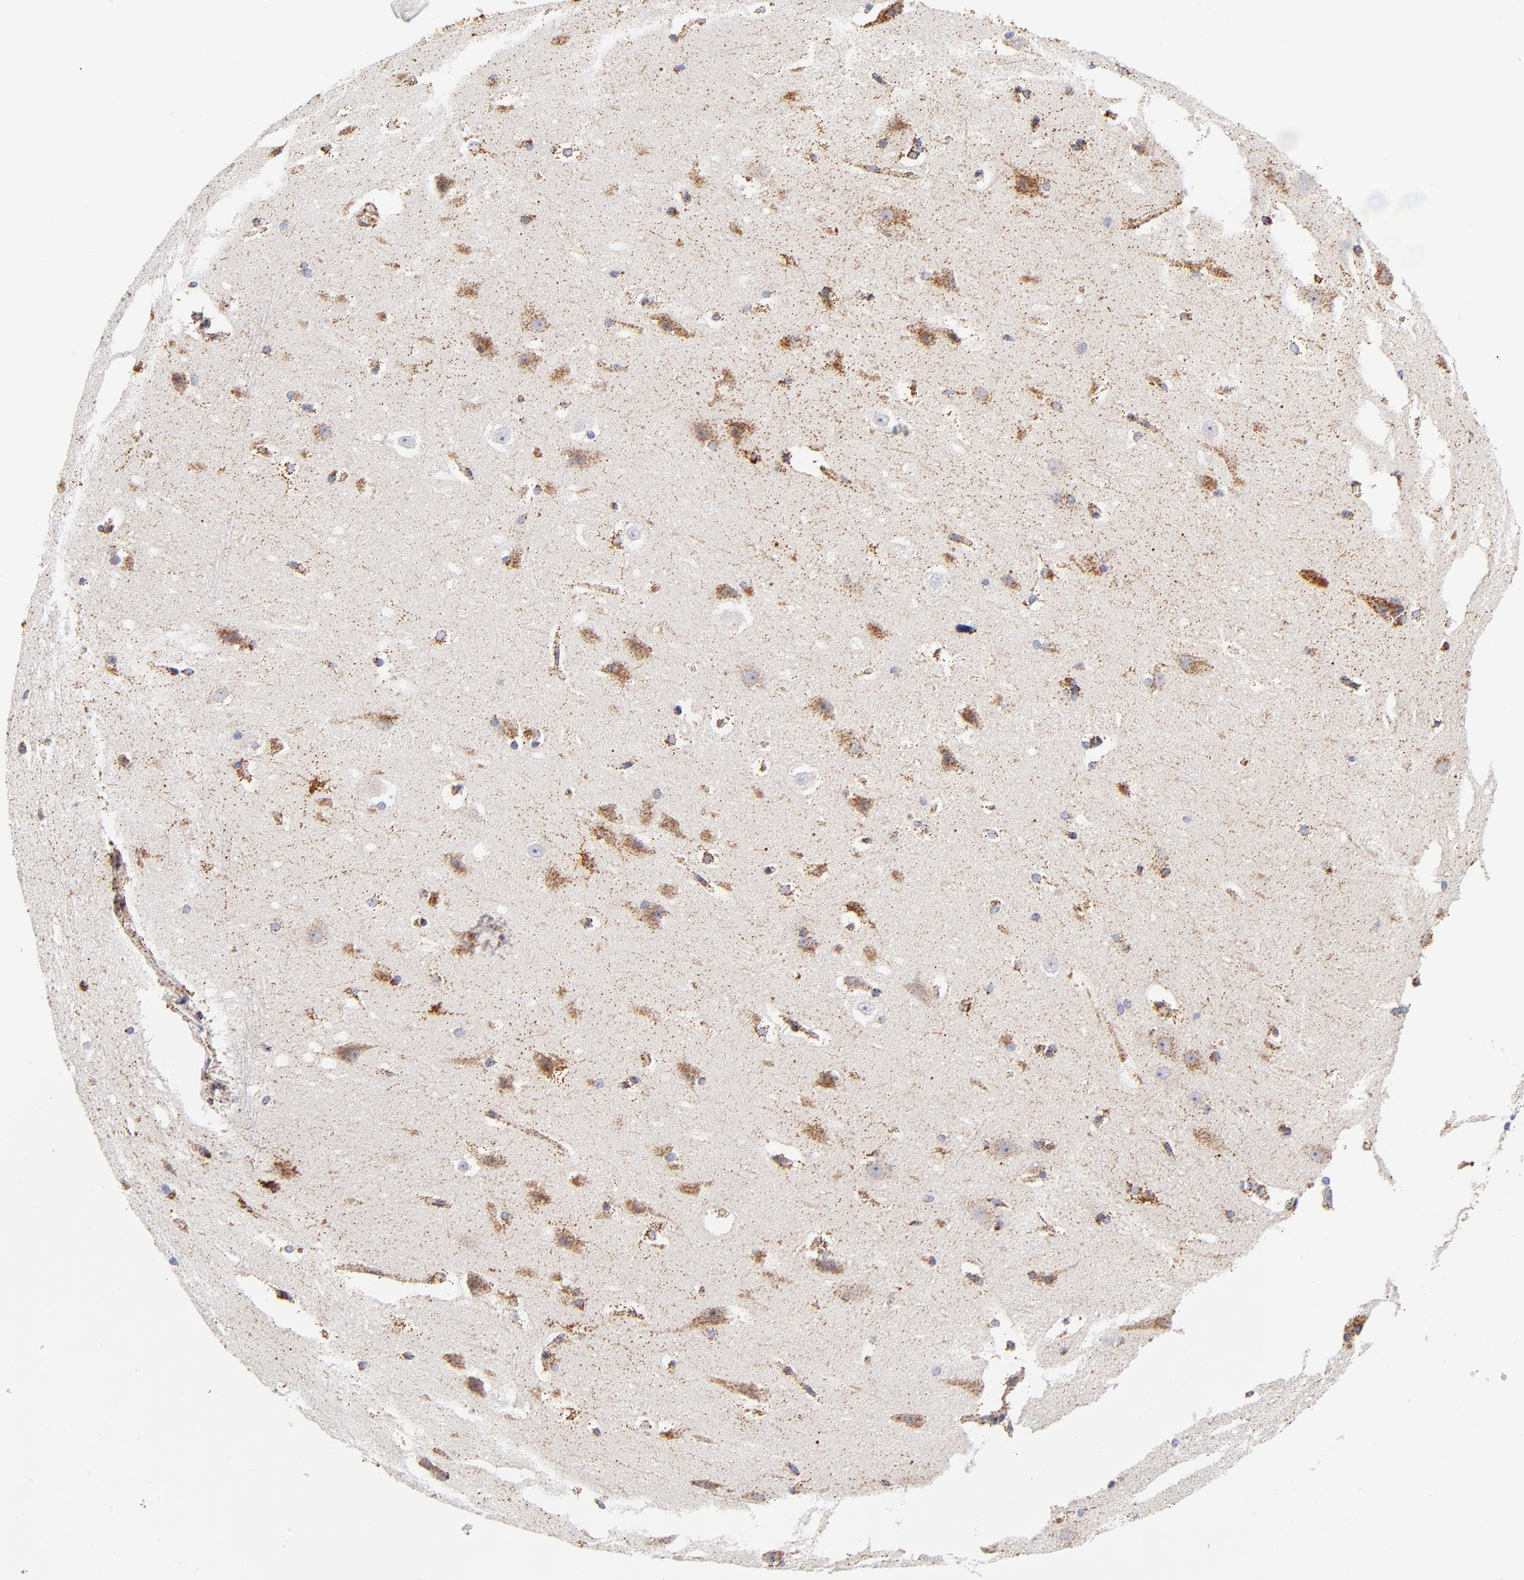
{"staining": {"intensity": "moderate", "quantity": "25%-75%", "location": "cytoplasmic/membranous"}, "tissue": "hippocampus", "cell_type": "Glial cells", "image_type": "normal", "snomed": [{"axis": "morphology", "description": "Normal tissue, NOS"}, {"axis": "topography", "description": "Hippocampus"}], "caption": "Hippocampus stained with DAB (3,3'-diaminobenzidine) immunohistochemistry demonstrates medium levels of moderate cytoplasmic/membranous staining in about 25%-75% of glial cells.", "gene": "ECHS1", "patient": {"sex": "female", "age": 19}}